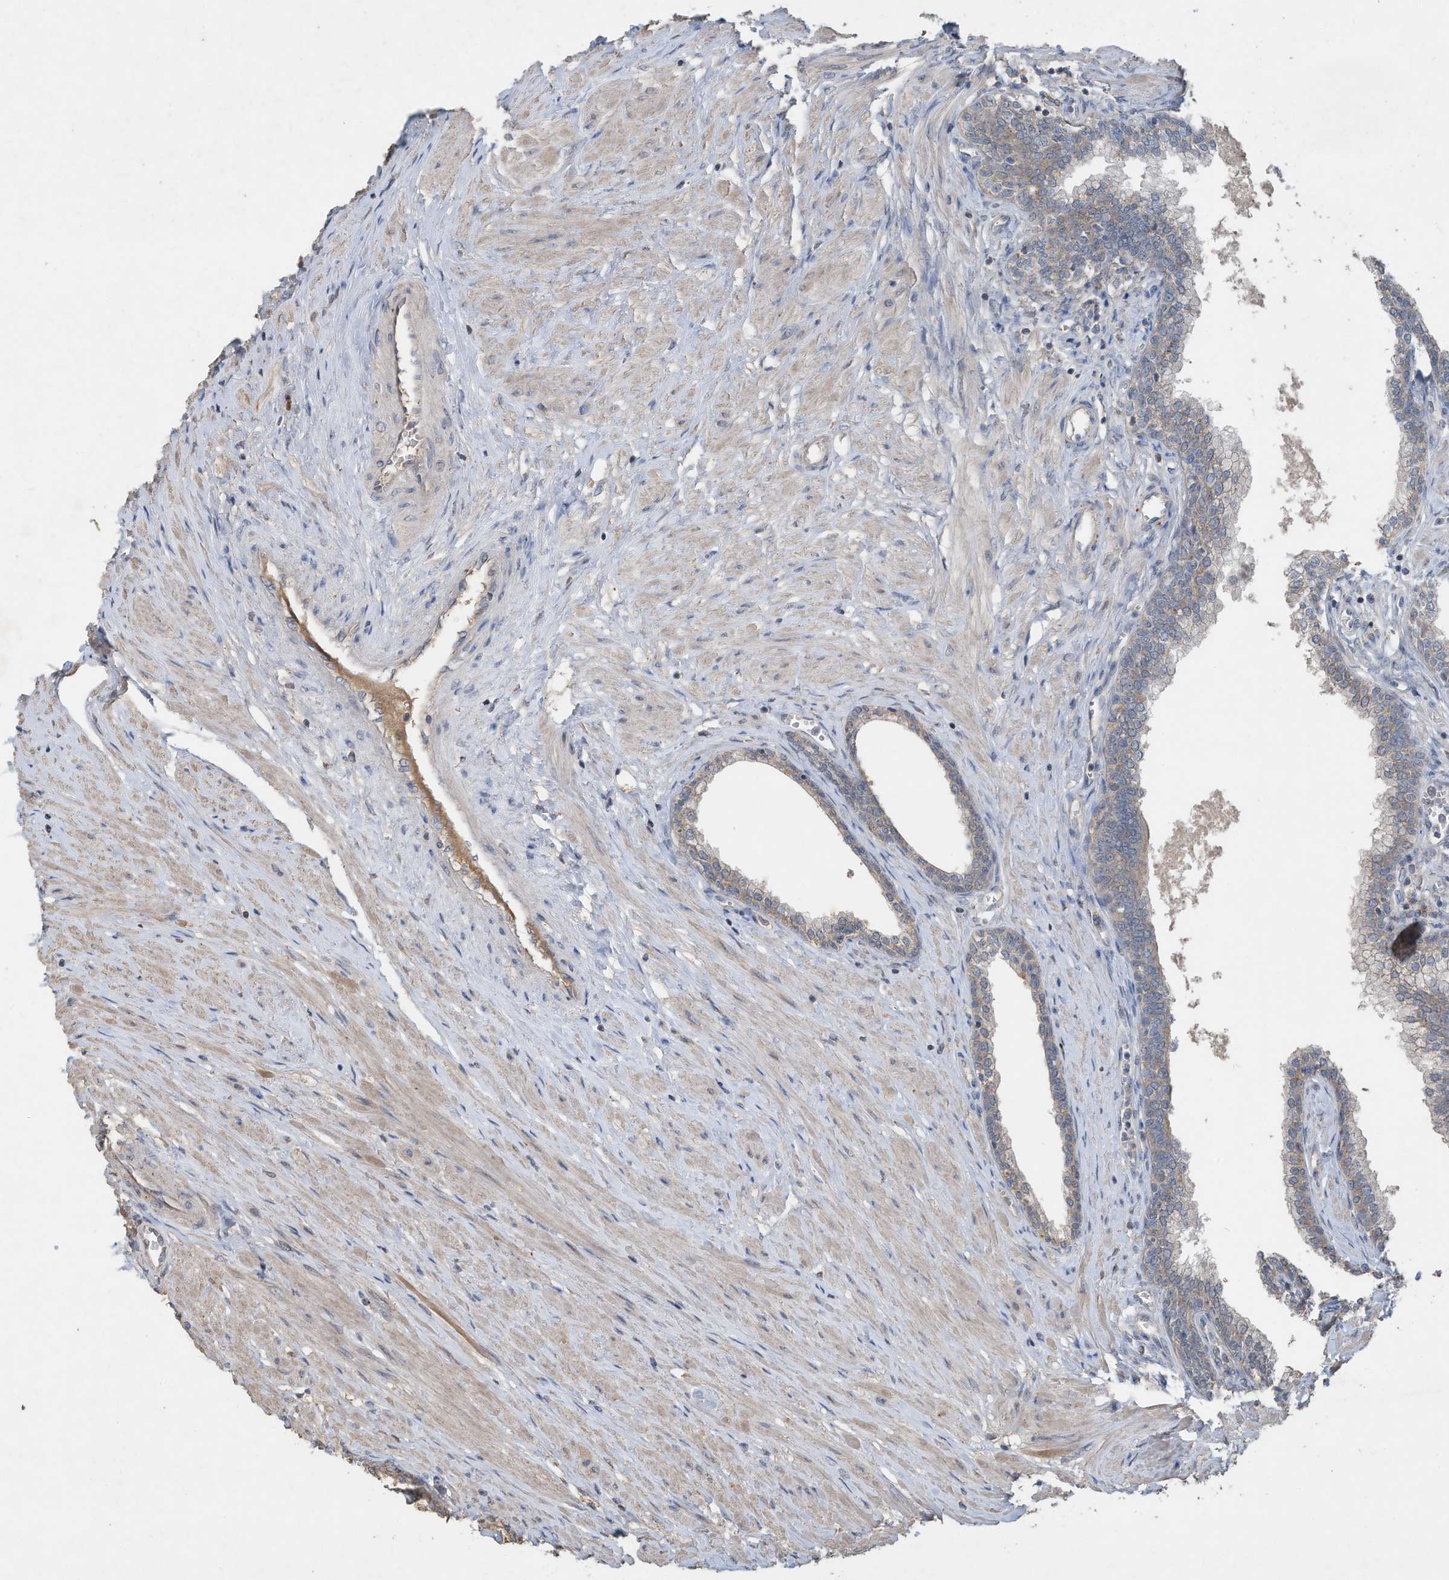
{"staining": {"intensity": "weak", "quantity": "<25%", "location": "cytoplasmic/membranous"}, "tissue": "prostate", "cell_type": "Glandular cells", "image_type": "normal", "snomed": [{"axis": "morphology", "description": "Normal tissue, NOS"}, {"axis": "morphology", "description": "Urothelial carcinoma, Low grade"}, {"axis": "topography", "description": "Urinary bladder"}, {"axis": "topography", "description": "Prostate"}], "caption": "Immunohistochemistry image of normal prostate: prostate stained with DAB (3,3'-diaminobenzidine) demonstrates no significant protein expression in glandular cells. The staining was performed using DAB to visualize the protein expression in brown, while the nuclei were stained in blue with hematoxylin (Magnification: 20x).", "gene": "CAPN13", "patient": {"sex": "male", "age": 60}}